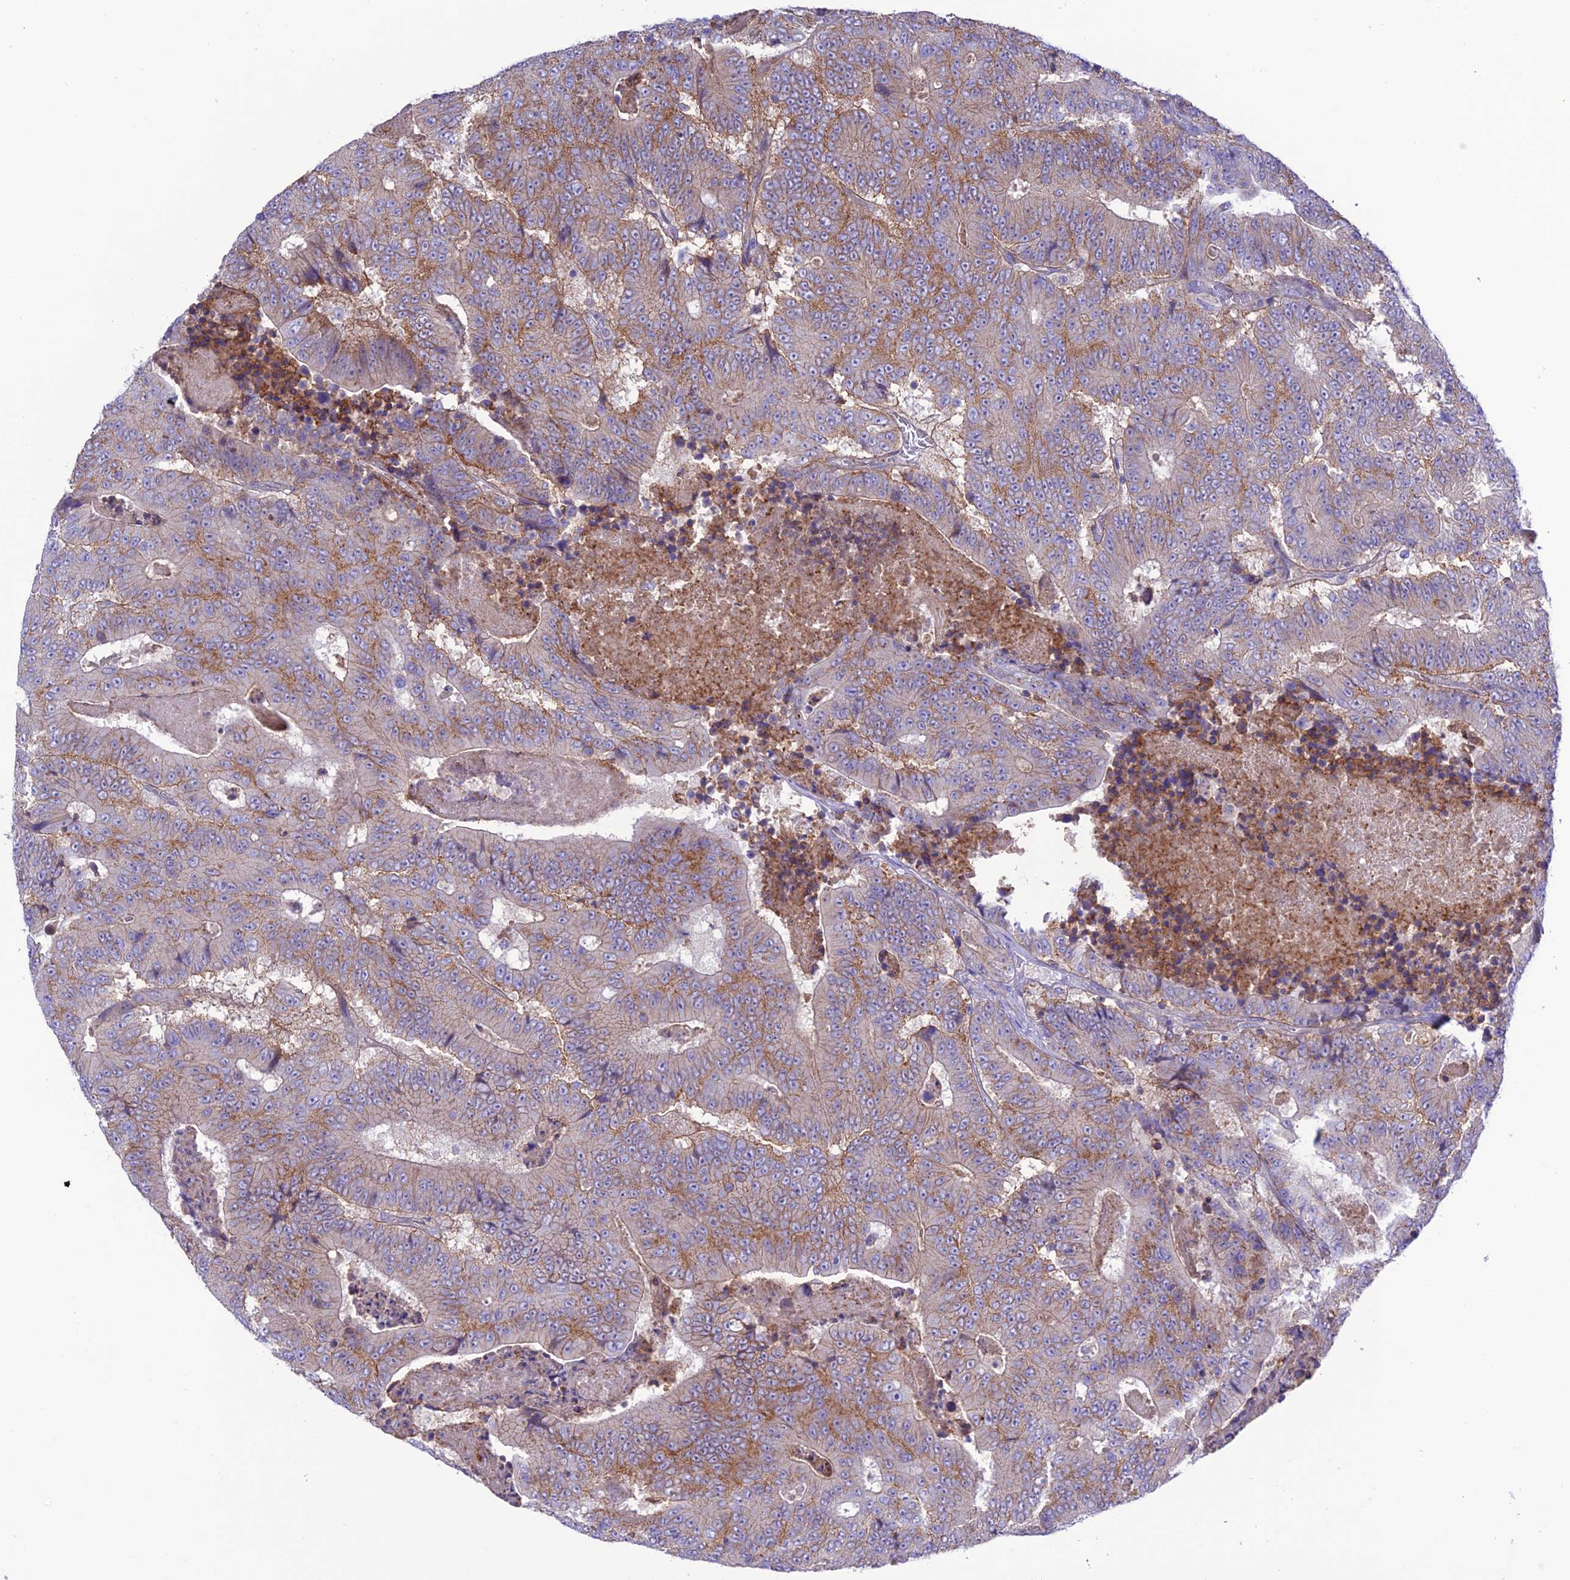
{"staining": {"intensity": "weak", "quantity": "<25%", "location": "cytoplasmic/membranous"}, "tissue": "colorectal cancer", "cell_type": "Tumor cells", "image_type": "cancer", "snomed": [{"axis": "morphology", "description": "Adenocarcinoma, NOS"}, {"axis": "topography", "description": "Colon"}], "caption": "A micrograph of colorectal cancer (adenocarcinoma) stained for a protein displays no brown staining in tumor cells.", "gene": "CHSY3", "patient": {"sex": "male", "age": 83}}